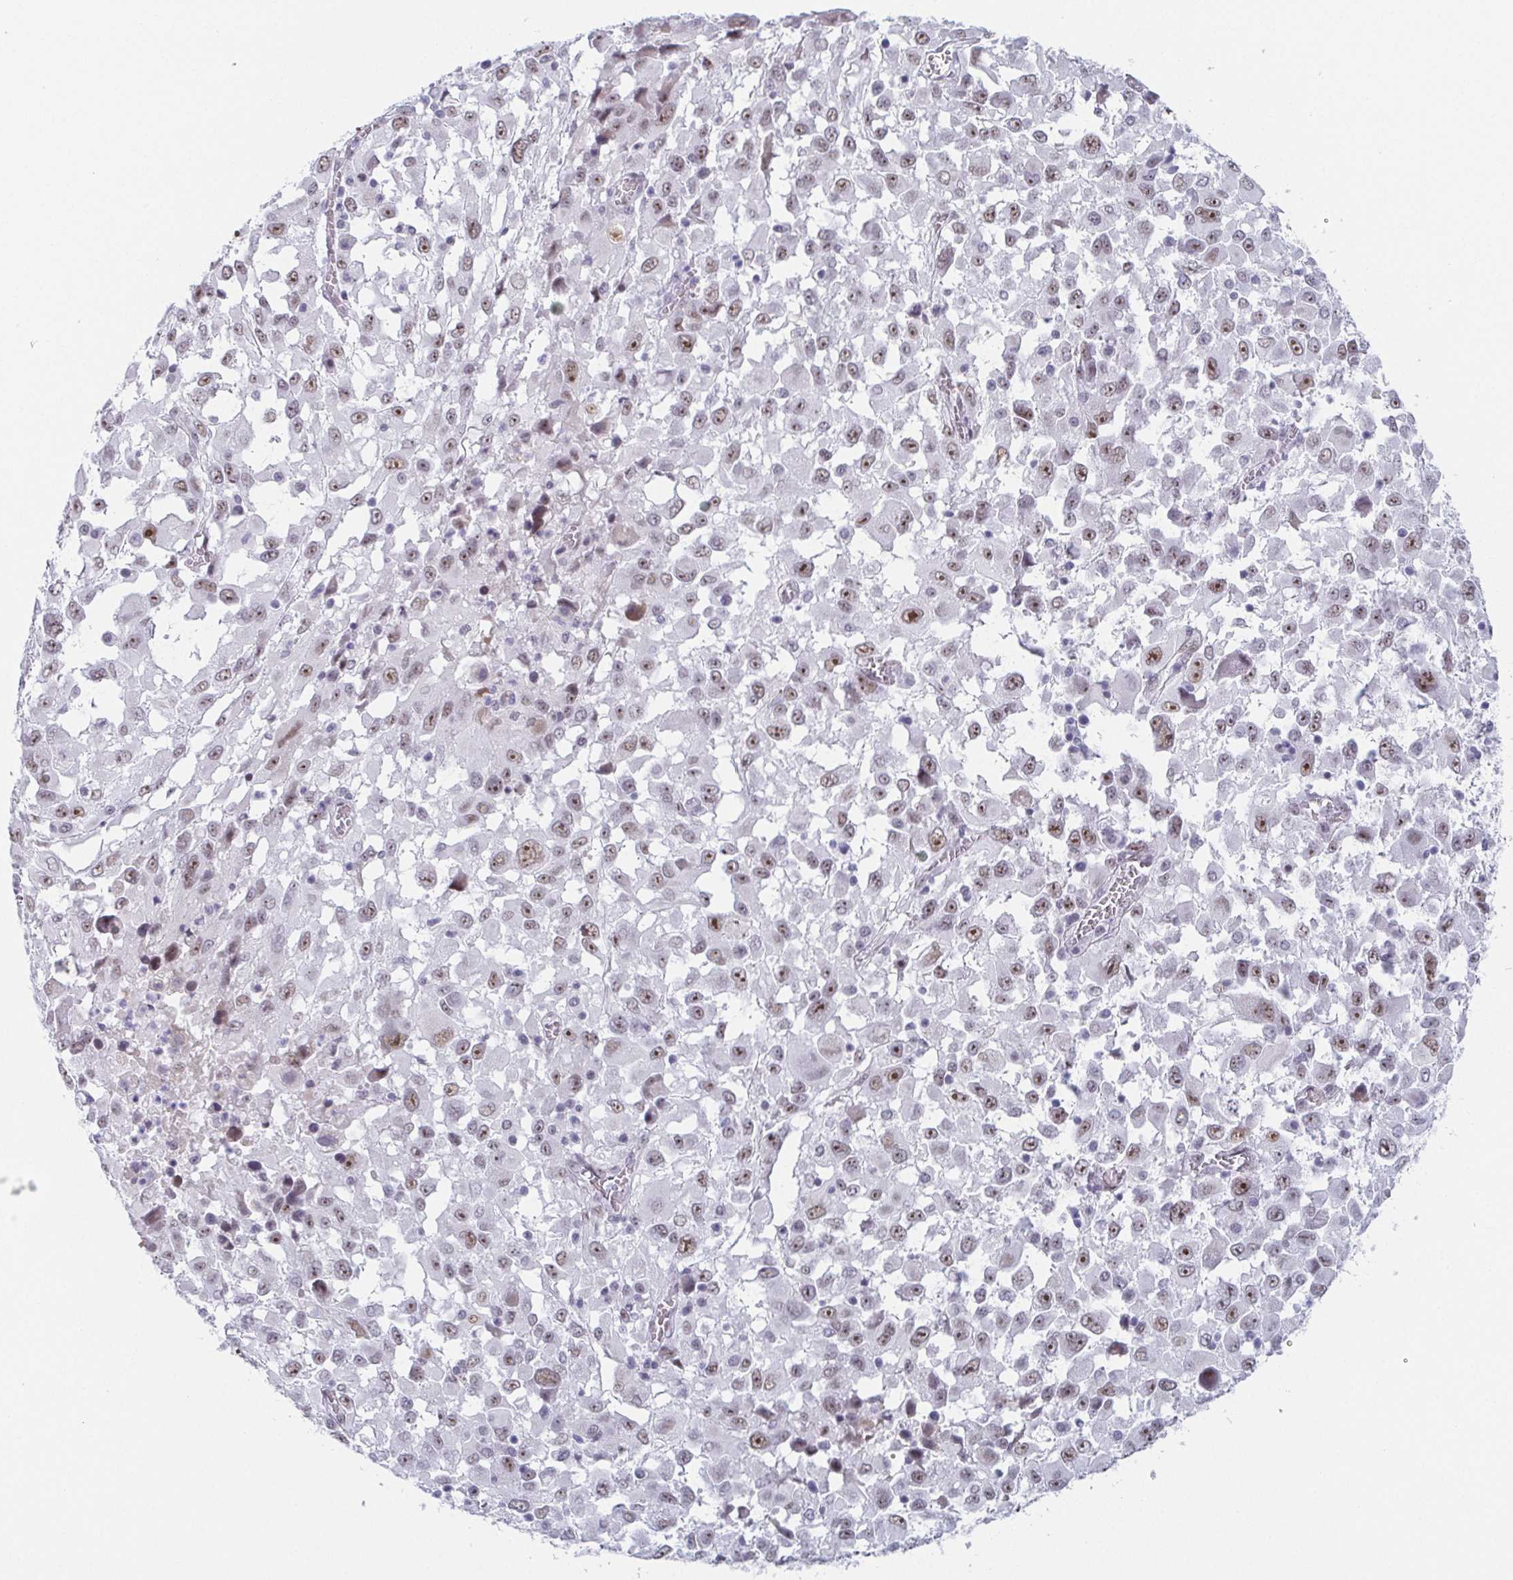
{"staining": {"intensity": "moderate", "quantity": "25%-75%", "location": "nuclear"}, "tissue": "melanoma", "cell_type": "Tumor cells", "image_type": "cancer", "snomed": [{"axis": "morphology", "description": "Malignant melanoma, Metastatic site"}, {"axis": "topography", "description": "Soft tissue"}], "caption": "Melanoma stained for a protein shows moderate nuclear positivity in tumor cells. (IHC, brightfield microscopy, high magnification).", "gene": "EXOSC7", "patient": {"sex": "male", "age": 50}}